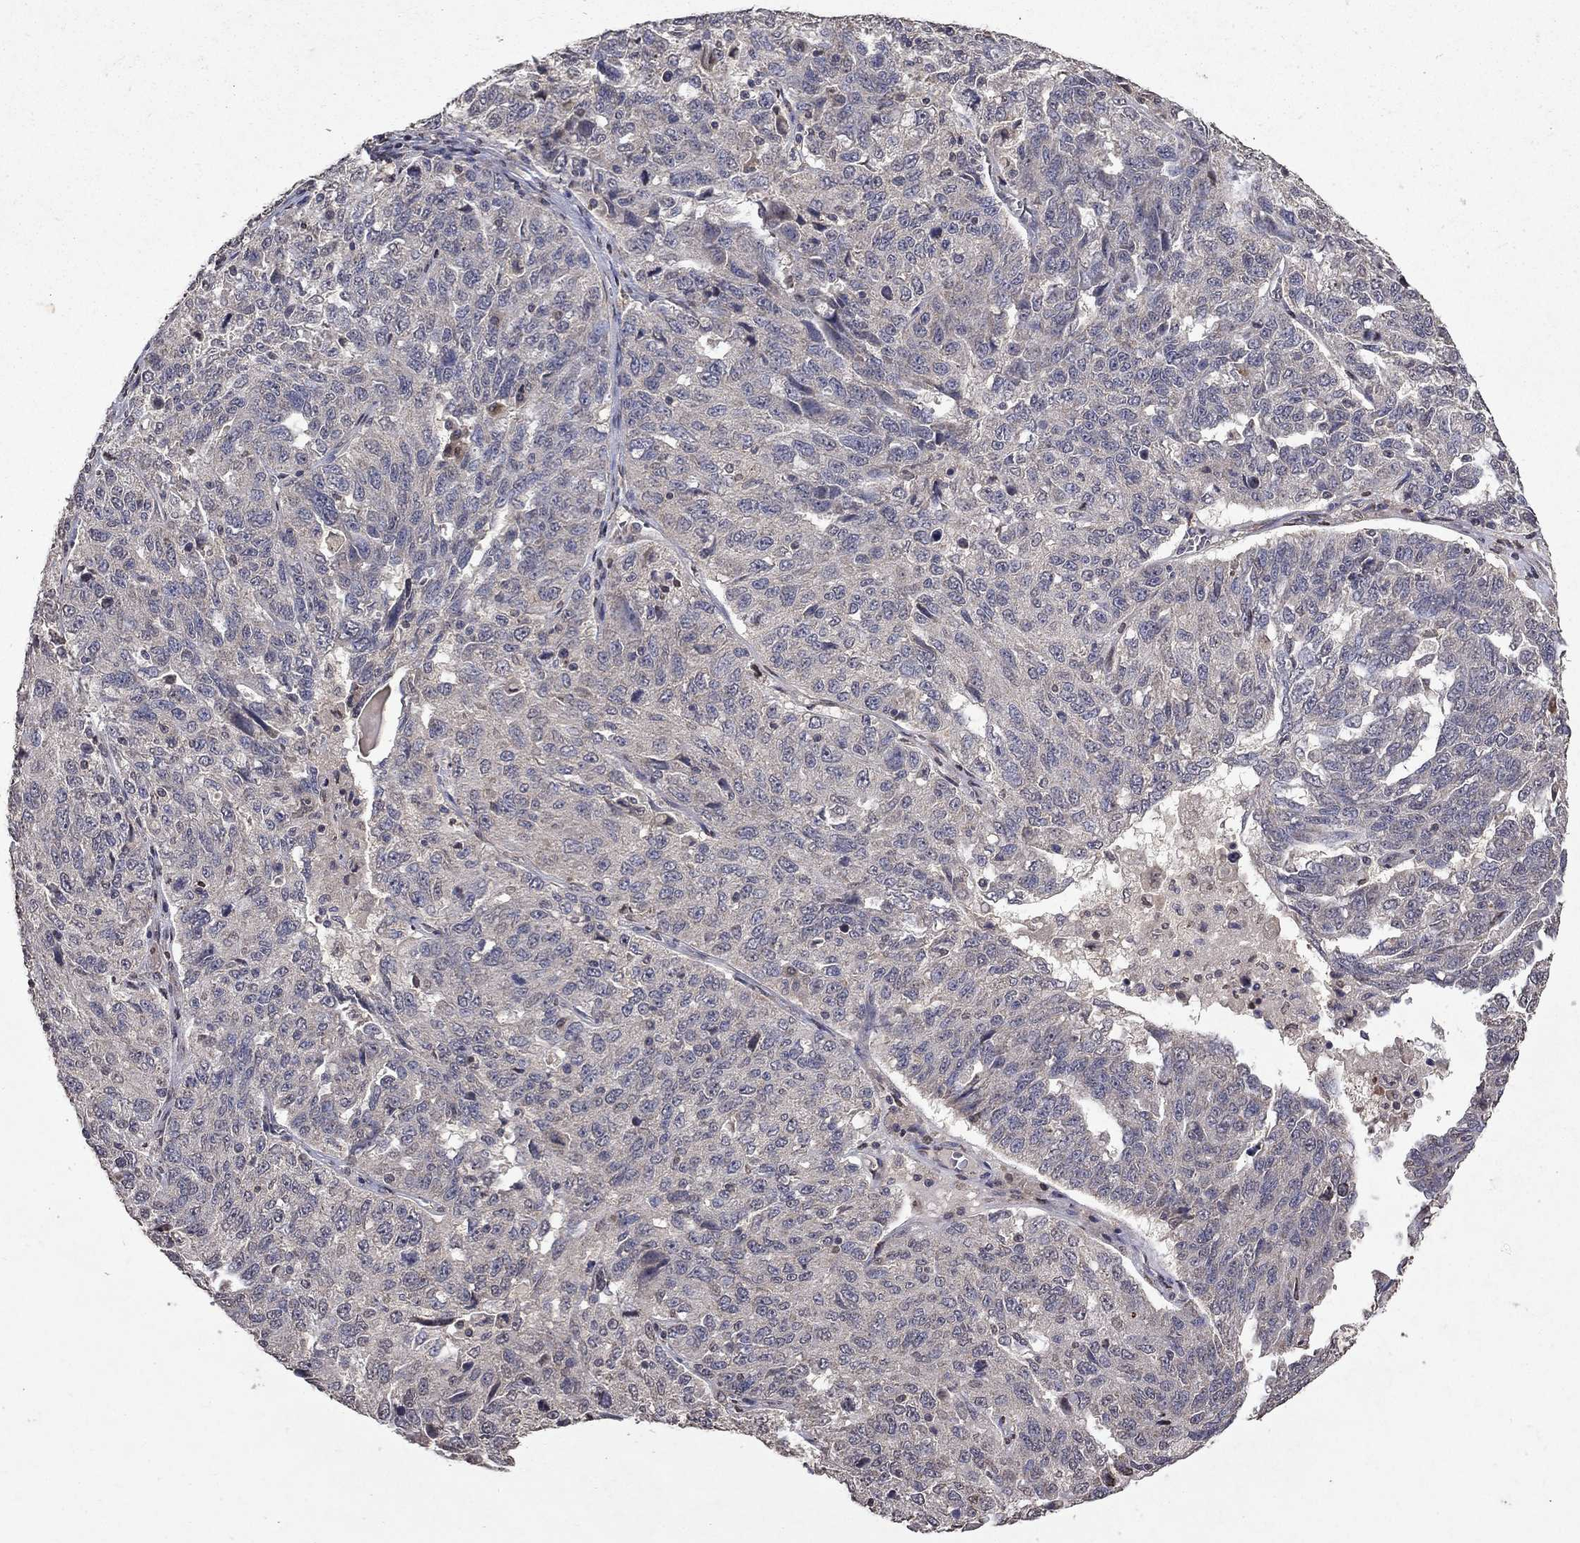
{"staining": {"intensity": "weak", "quantity": "<25%", "location": "cytoplasmic/membranous"}, "tissue": "ovarian cancer", "cell_type": "Tumor cells", "image_type": "cancer", "snomed": [{"axis": "morphology", "description": "Cystadenocarcinoma, serous, NOS"}, {"axis": "topography", "description": "Ovary"}], "caption": "Tumor cells are negative for protein expression in human ovarian serous cystadenocarcinoma. (IHC, brightfield microscopy, high magnification).", "gene": "TTC38", "patient": {"sex": "female", "age": 71}}